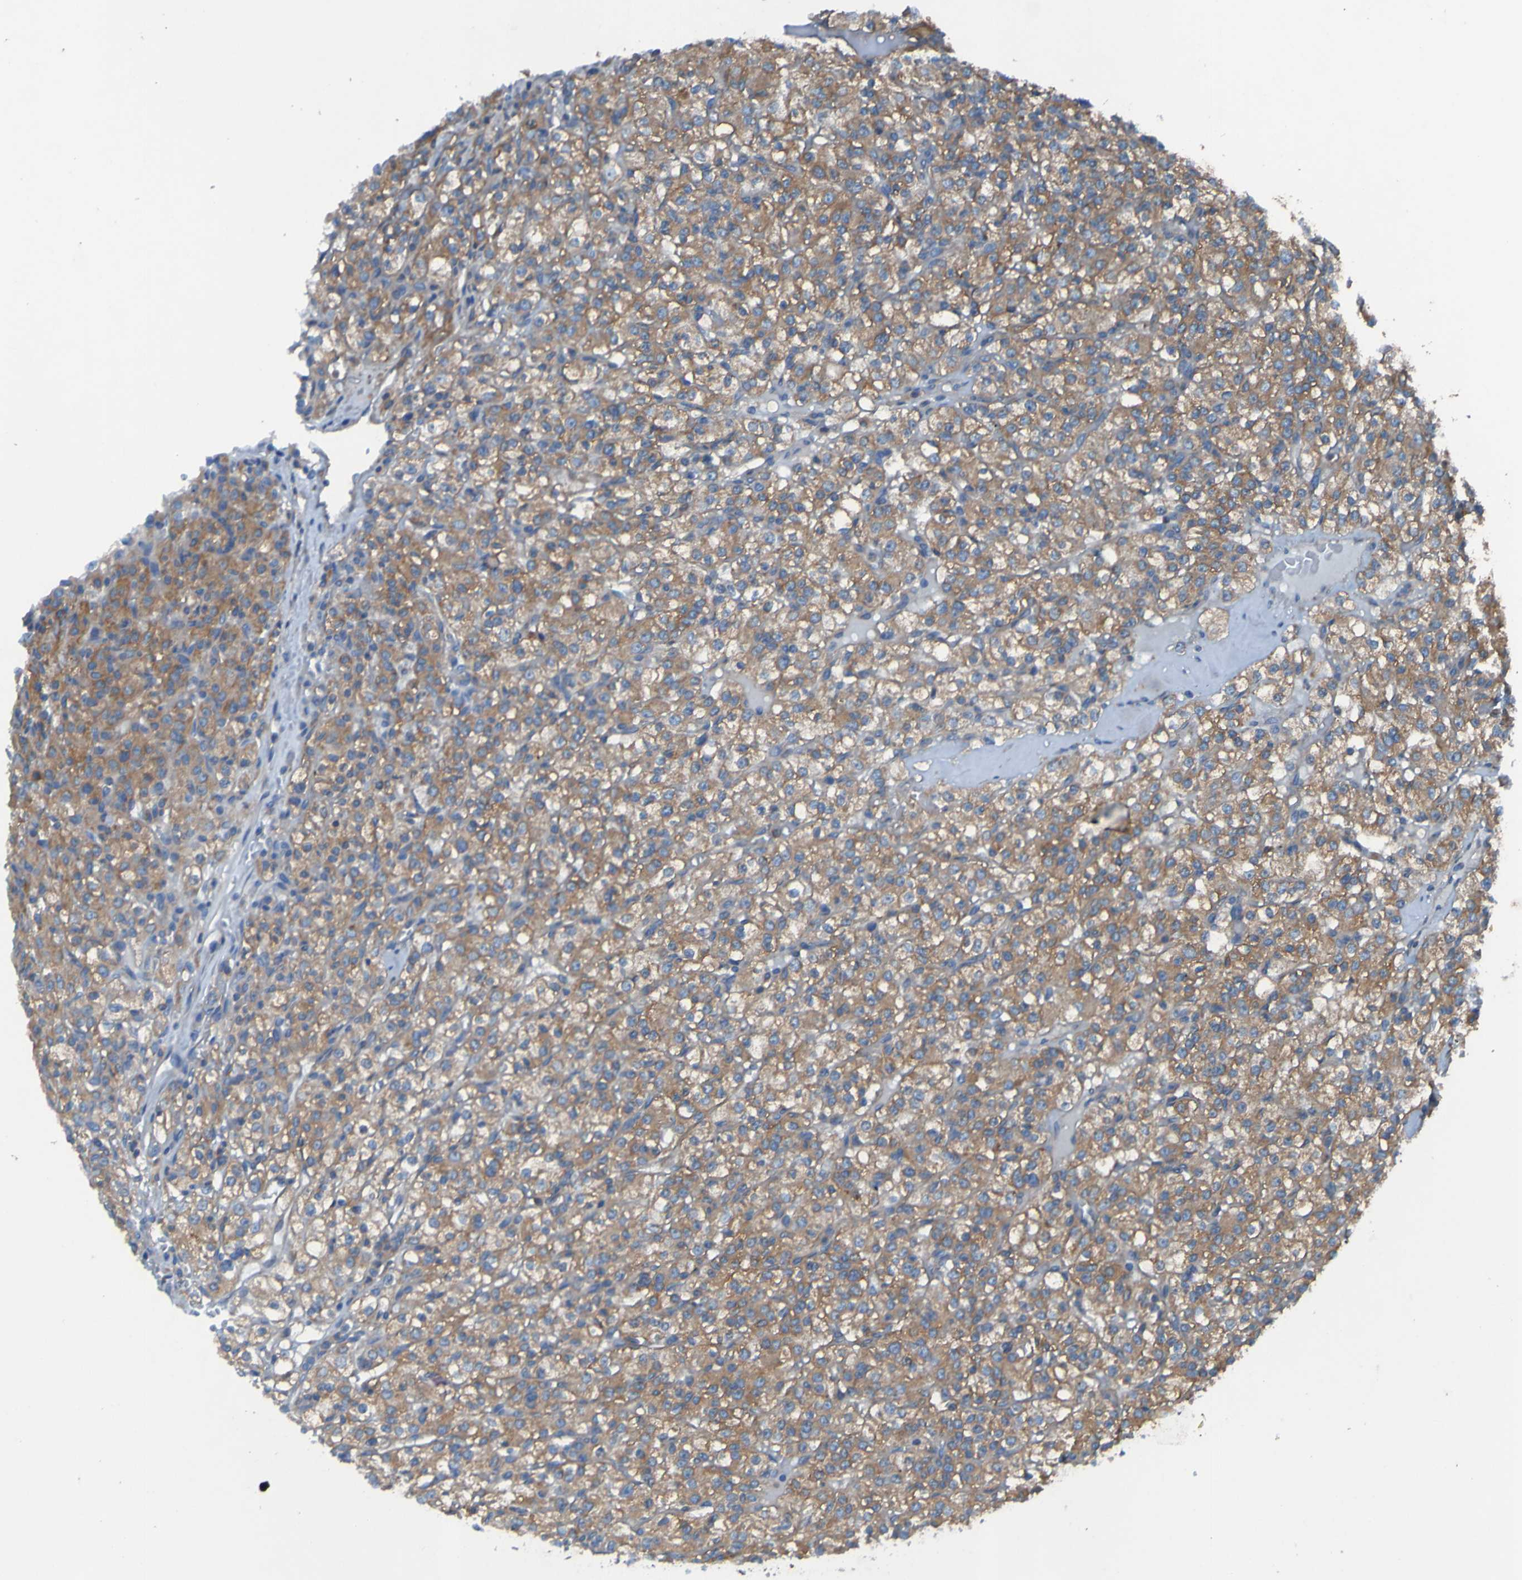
{"staining": {"intensity": "moderate", "quantity": ">75%", "location": "cytoplasmic/membranous"}, "tissue": "renal cancer", "cell_type": "Tumor cells", "image_type": "cancer", "snomed": [{"axis": "morphology", "description": "Normal tissue, NOS"}, {"axis": "morphology", "description": "Adenocarcinoma, NOS"}, {"axis": "topography", "description": "Kidney"}], "caption": "Brown immunohistochemical staining in human renal adenocarcinoma displays moderate cytoplasmic/membranous staining in about >75% of tumor cells.", "gene": "RAB5B", "patient": {"sex": "female", "age": 72}}